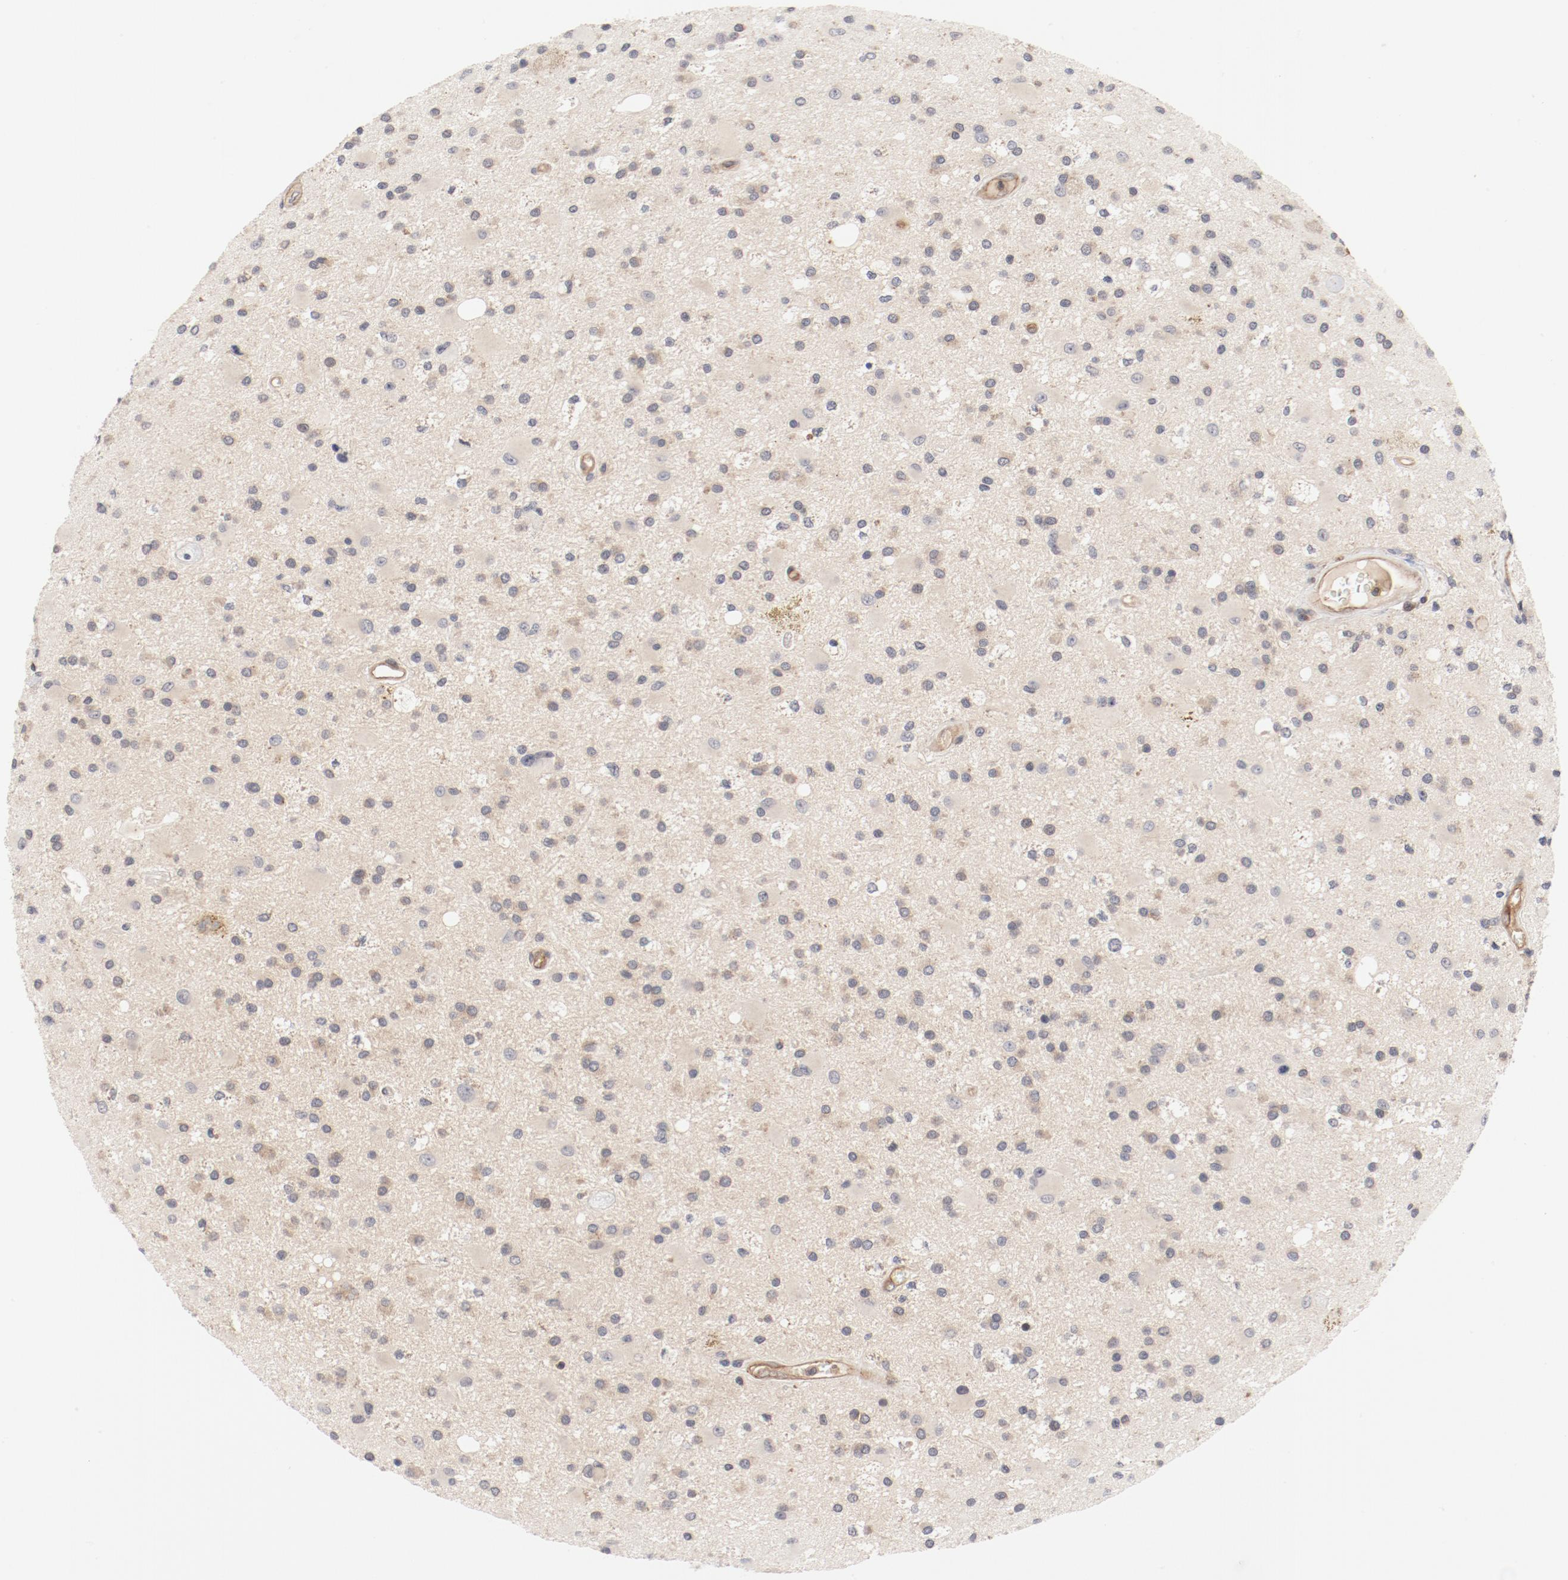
{"staining": {"intensity": "weak", "quantity": "25%-75%", "location": "cytoplasmic/membranous"}, "tissue": "glioma", "cell_type": "Tumor cells", "image_type": "cancer", "snomed": [{"axis": "morphology", "description": "Glioma, malignant, Low grade"}, {"axis": "topography", "description": "Brain"}], "caption": "Glioma tissue demonstrates weak cytoplasmic/membranous positivity in about 25%-75% of tumor cells, visualized by immunohistochemistry.", "gene": "ZNF267", "patient": {"sex": "male", "age": 58}}